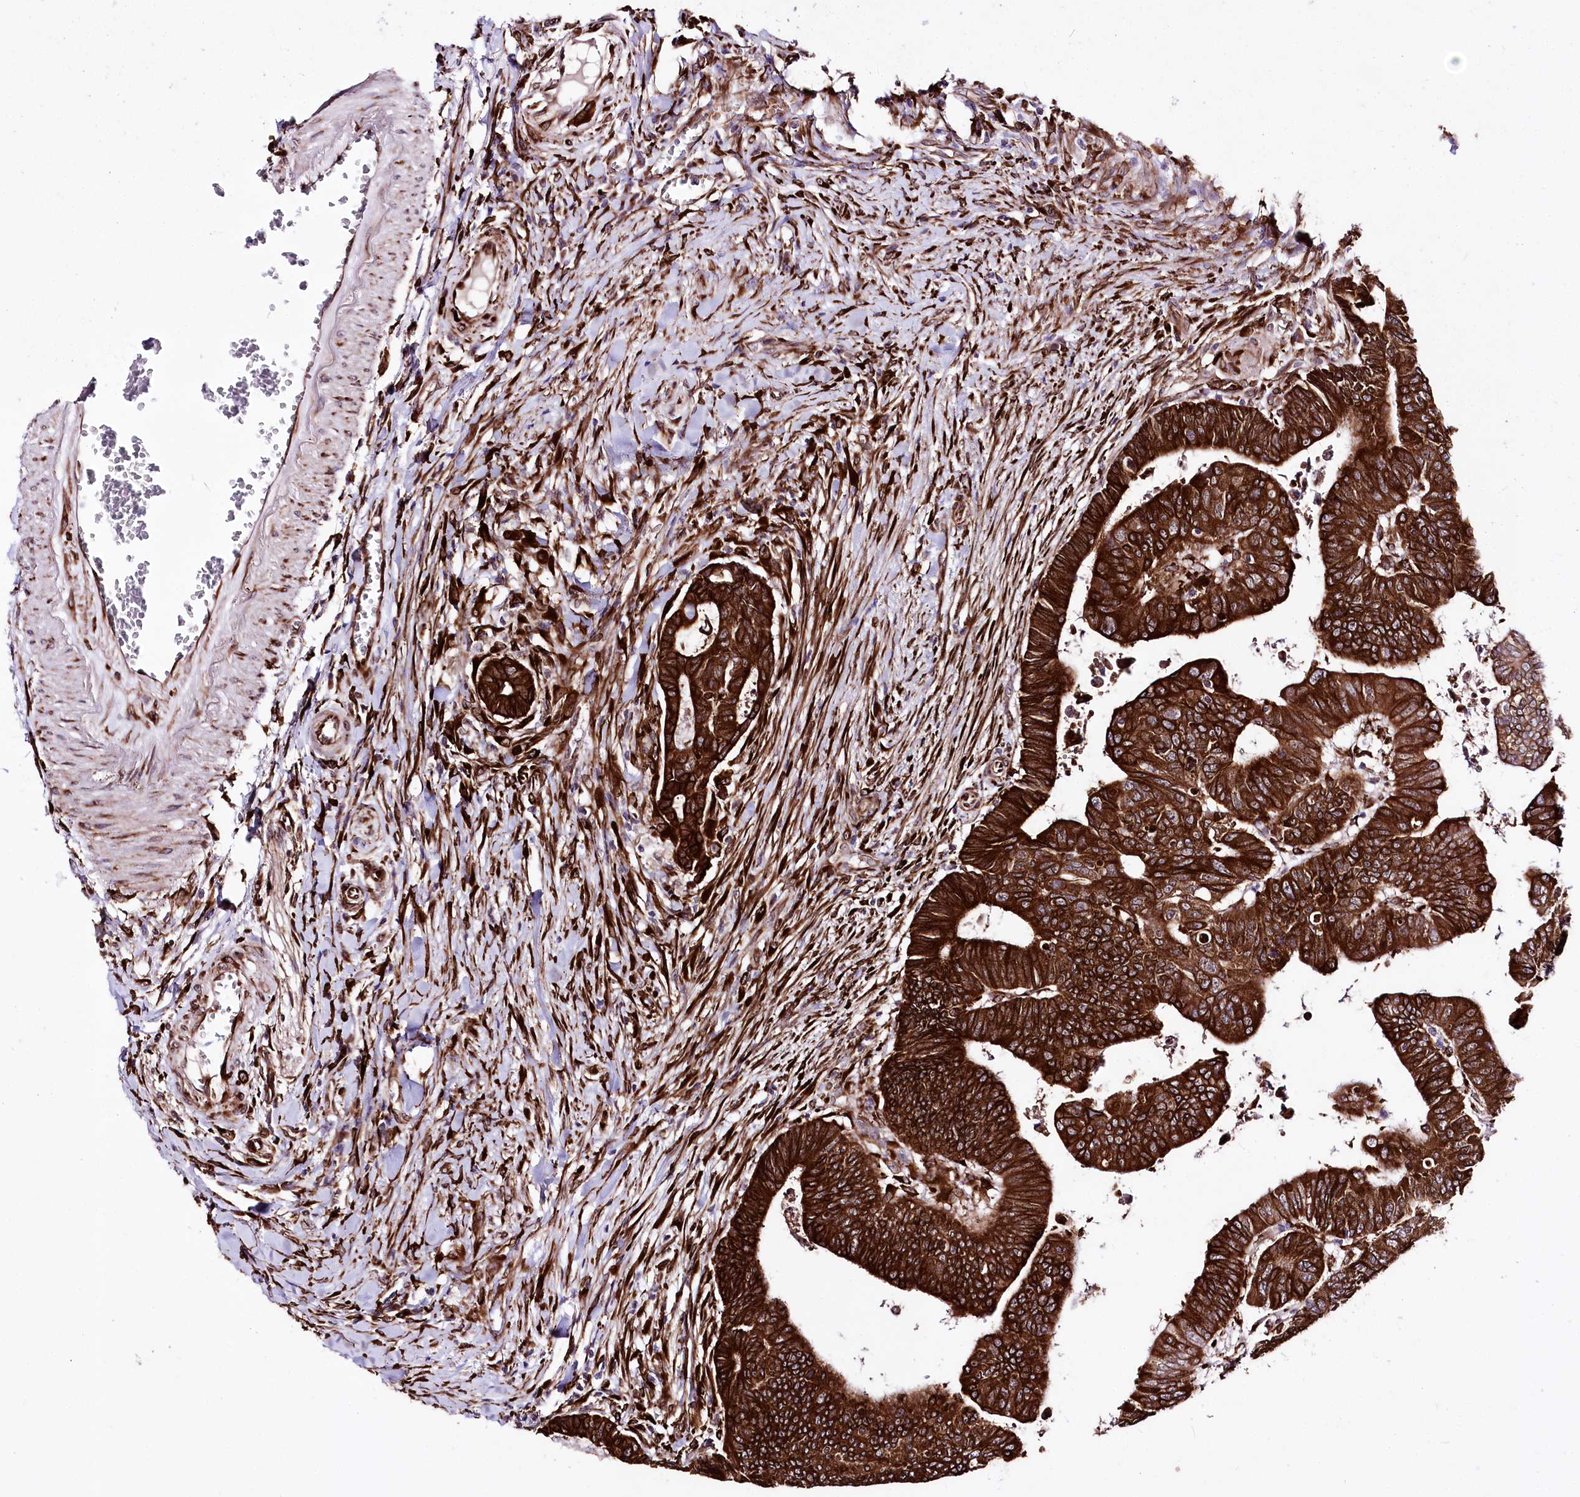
{"staining": {"intensity": "strong", "quantity": ">75%", "location": "cytoplasmic/membranous"}, "tissue": "colorectal cancer", "cell_type": "Tumor cells", "image_type": "cancer", "snomed": [{"axis": "morphology", "description": "Normal tissue, NOS"}, {"axis": "morphology", "description": "Adenocarcinoma, NOS"}, {"axis": "topography", "description": "Rectum"}], "caption": "Human adenocarcinoma (colorectal) stained with a brown dye demonstrates strong cytoplasmic/membranous positive positivity in about >75% of tumor cells.", "gene": "WWC1", "patient": {"sex": "female", "age": 65}}